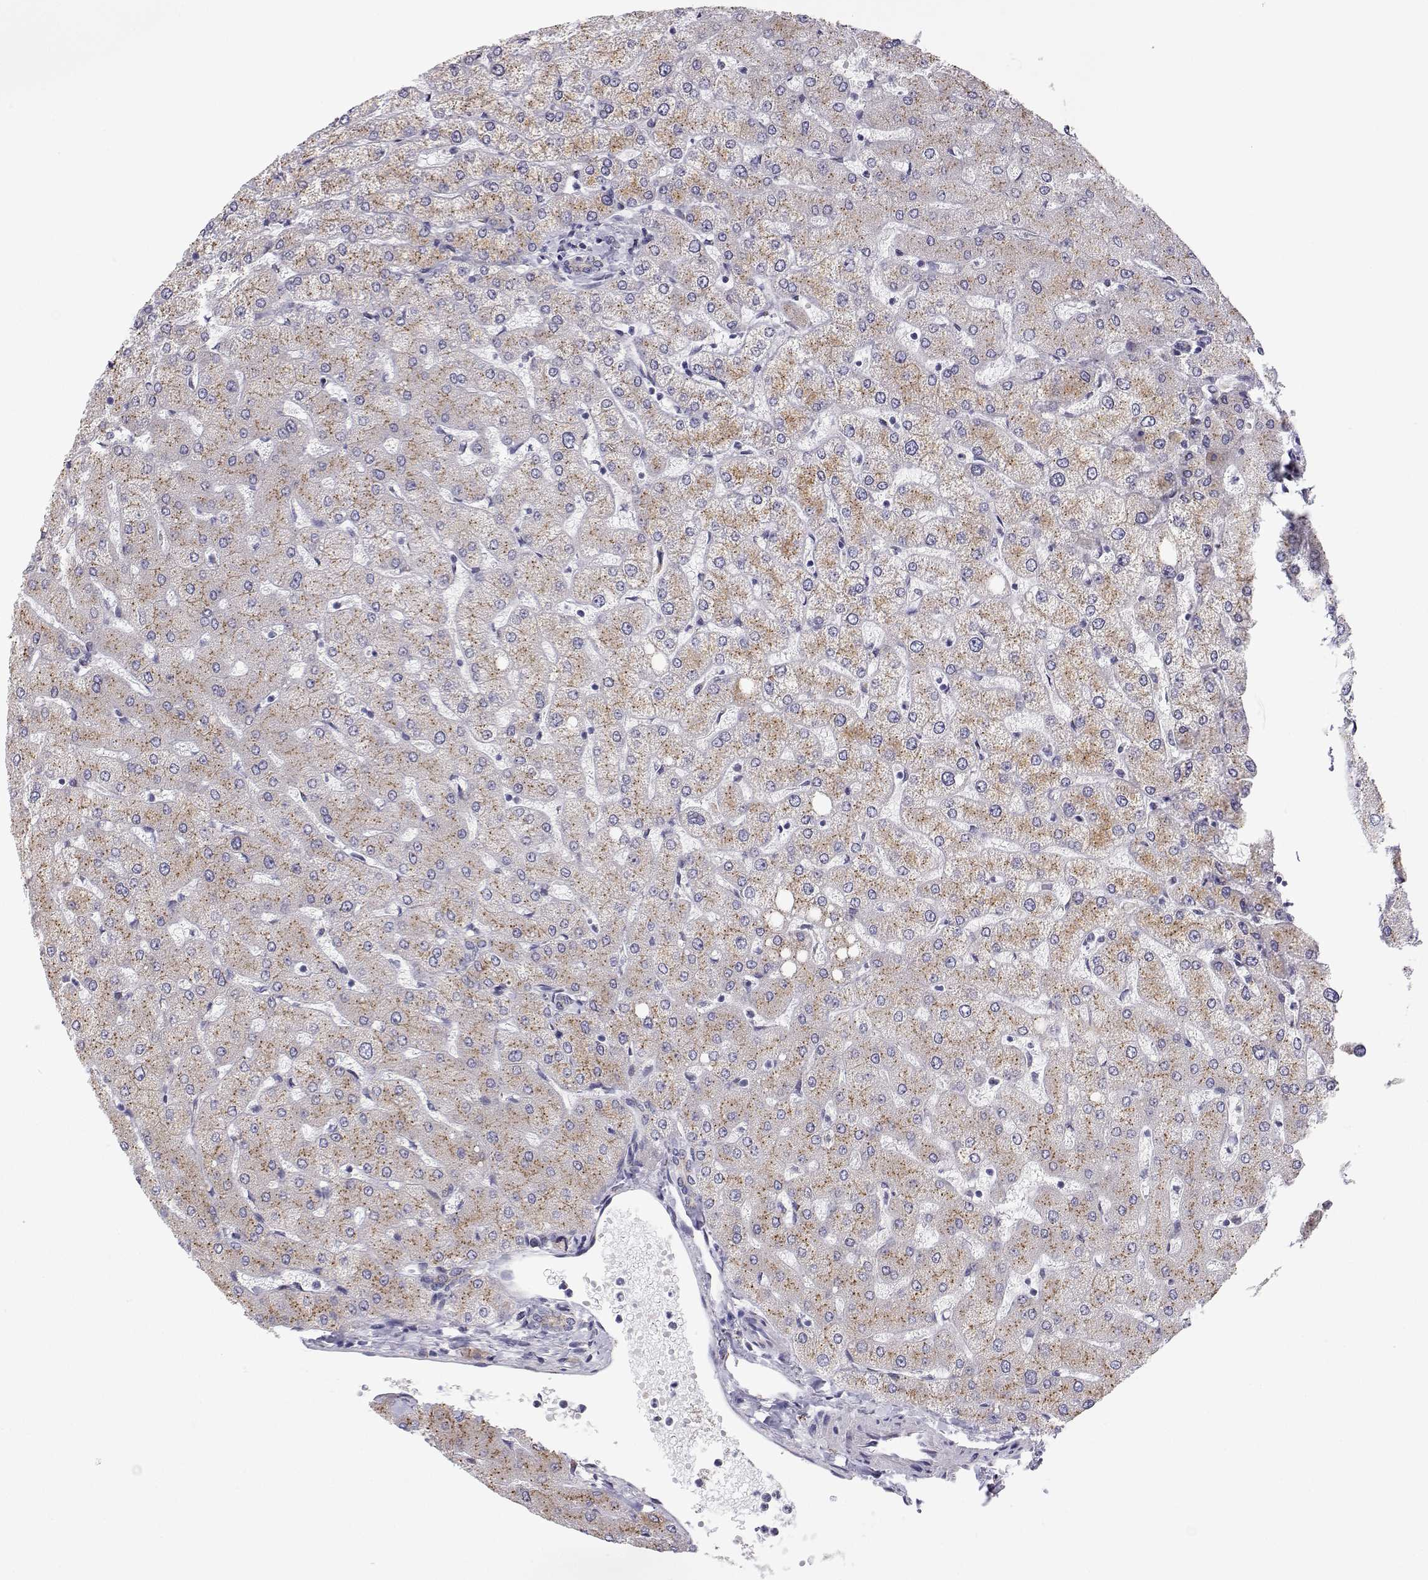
{"staining": {"intensity": "weak", "quantity": "<25%", "location": "cytoplasmic/membranous"}, "tissue": "liver", "cell_type": "Cholangiocytes", "image_type": "normal", "snomed": [{"axis": "morphology", "description": "Normal tissue, NOS"}, {"axis": "topography", "description": "Liver"}], "caption": "DAB (3,3'-diaminobenzidine) immunohistochemical staining of unremarkable liver exhibits no significant positivity in cholangiocytes. The staining was performed using DAB (3,3'-diaminobenzidine) to visualize the protein expression in brown, while the nuclei were stained in blue with hematoxylin (Magnification: 20x).", "gene": "STARD13", "patient": {"sex": "female", "age": 54}}